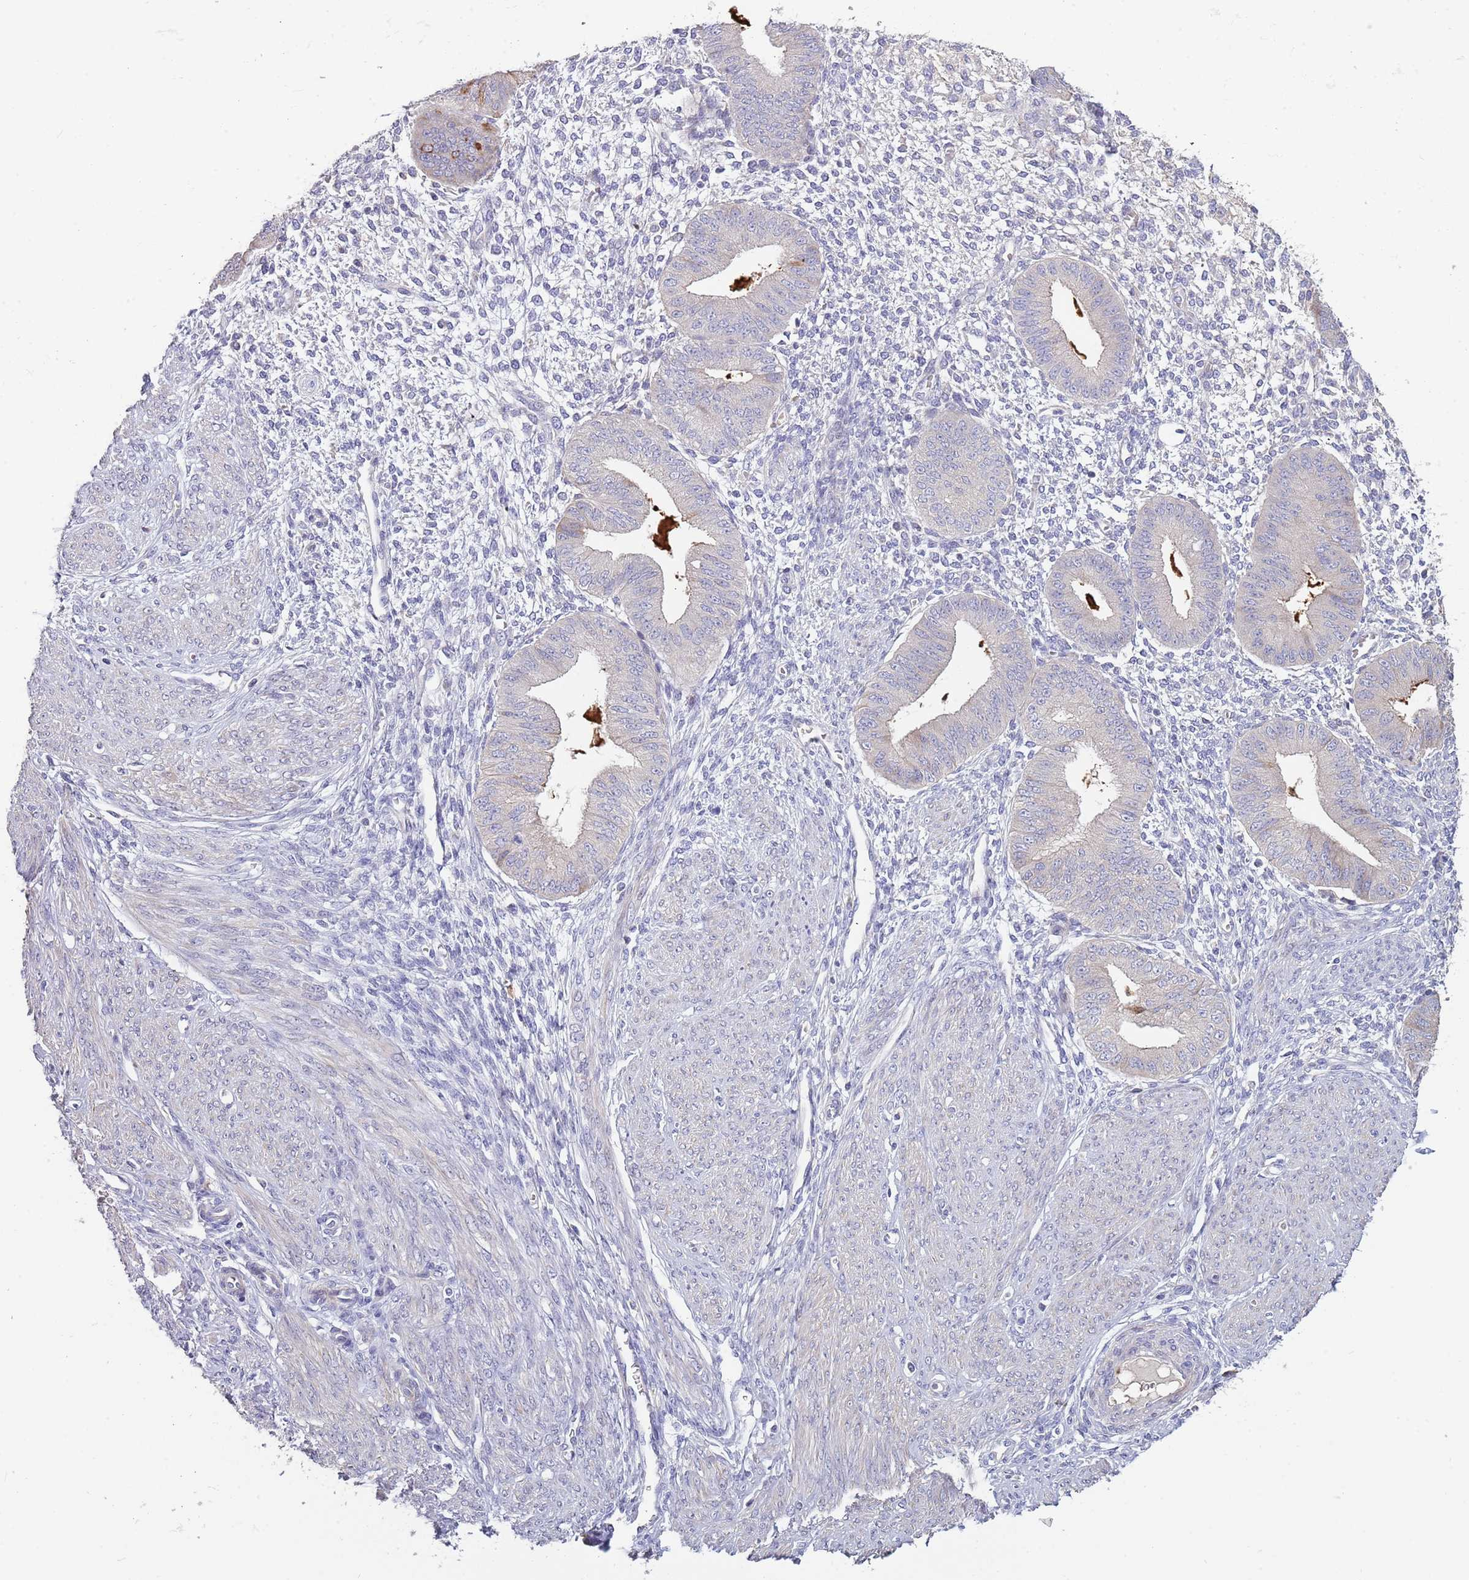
{"staining": {"intensity": "negative", "quantity": "none", "location": "none"}, "tissue": "endometrium", "cell_type": "Cells in endometrial stroma", "image_type": "normal", "snomed": [{"axis": "morphology", "description": "Normal tissue, NOS"}, {"axis": "topography", "description": "Endometrium"}], "caption": "An immunohistochemistry (IHC) photomicrograph of benign endometrium is shown. There is no staining in cells in endometrial stroma of endometrium. Nuclei are stained in blue.", "gene": "SUSD1", "patient": {"sex": "female", "age": 49}}